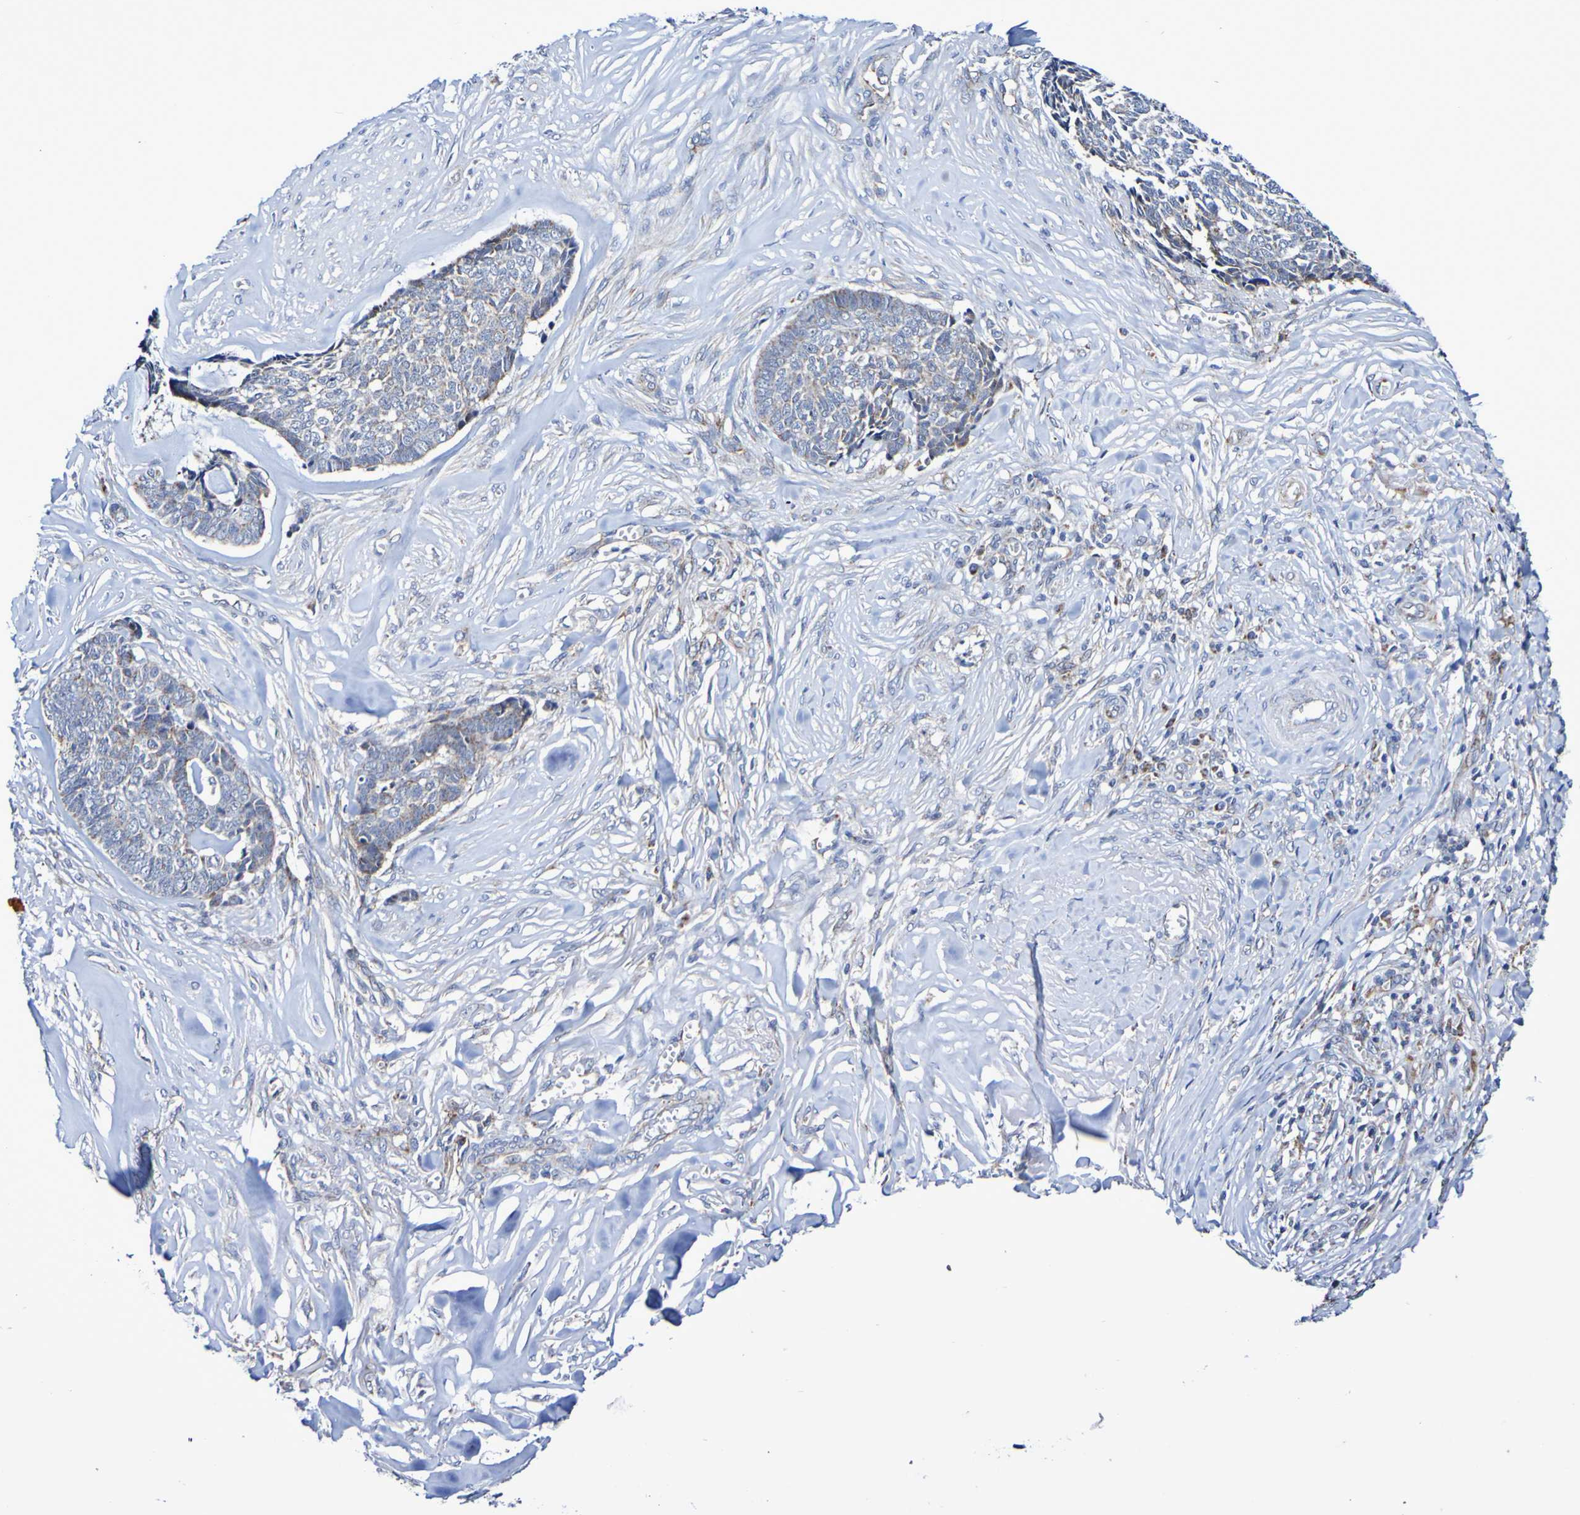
{"staining": {"intensity": "weak", "quantity": "25%-75%", "location": "cytoplasmic/membranous"}, "tissue": "skin cancer", "cell_type": "Tumor cells", "image_type": "cancer", "snomed": [{"axis": "morphology", "description": "Basal cell carcinoma"}, {"axis": "topography", "description": "Skin"}], "caption": "IHC micrograph of neoplastic tissue: human skin basal cell carcinoma stained using immunohistochemistry exhibits low levels of weak protein expression localized specifically in the cytoplasmic/membranous of tumor cells, appearing as a cytoplasmic/membranous brown color.", "gene": "GJB1", "patient": {"sex": "male", "age": 84}}